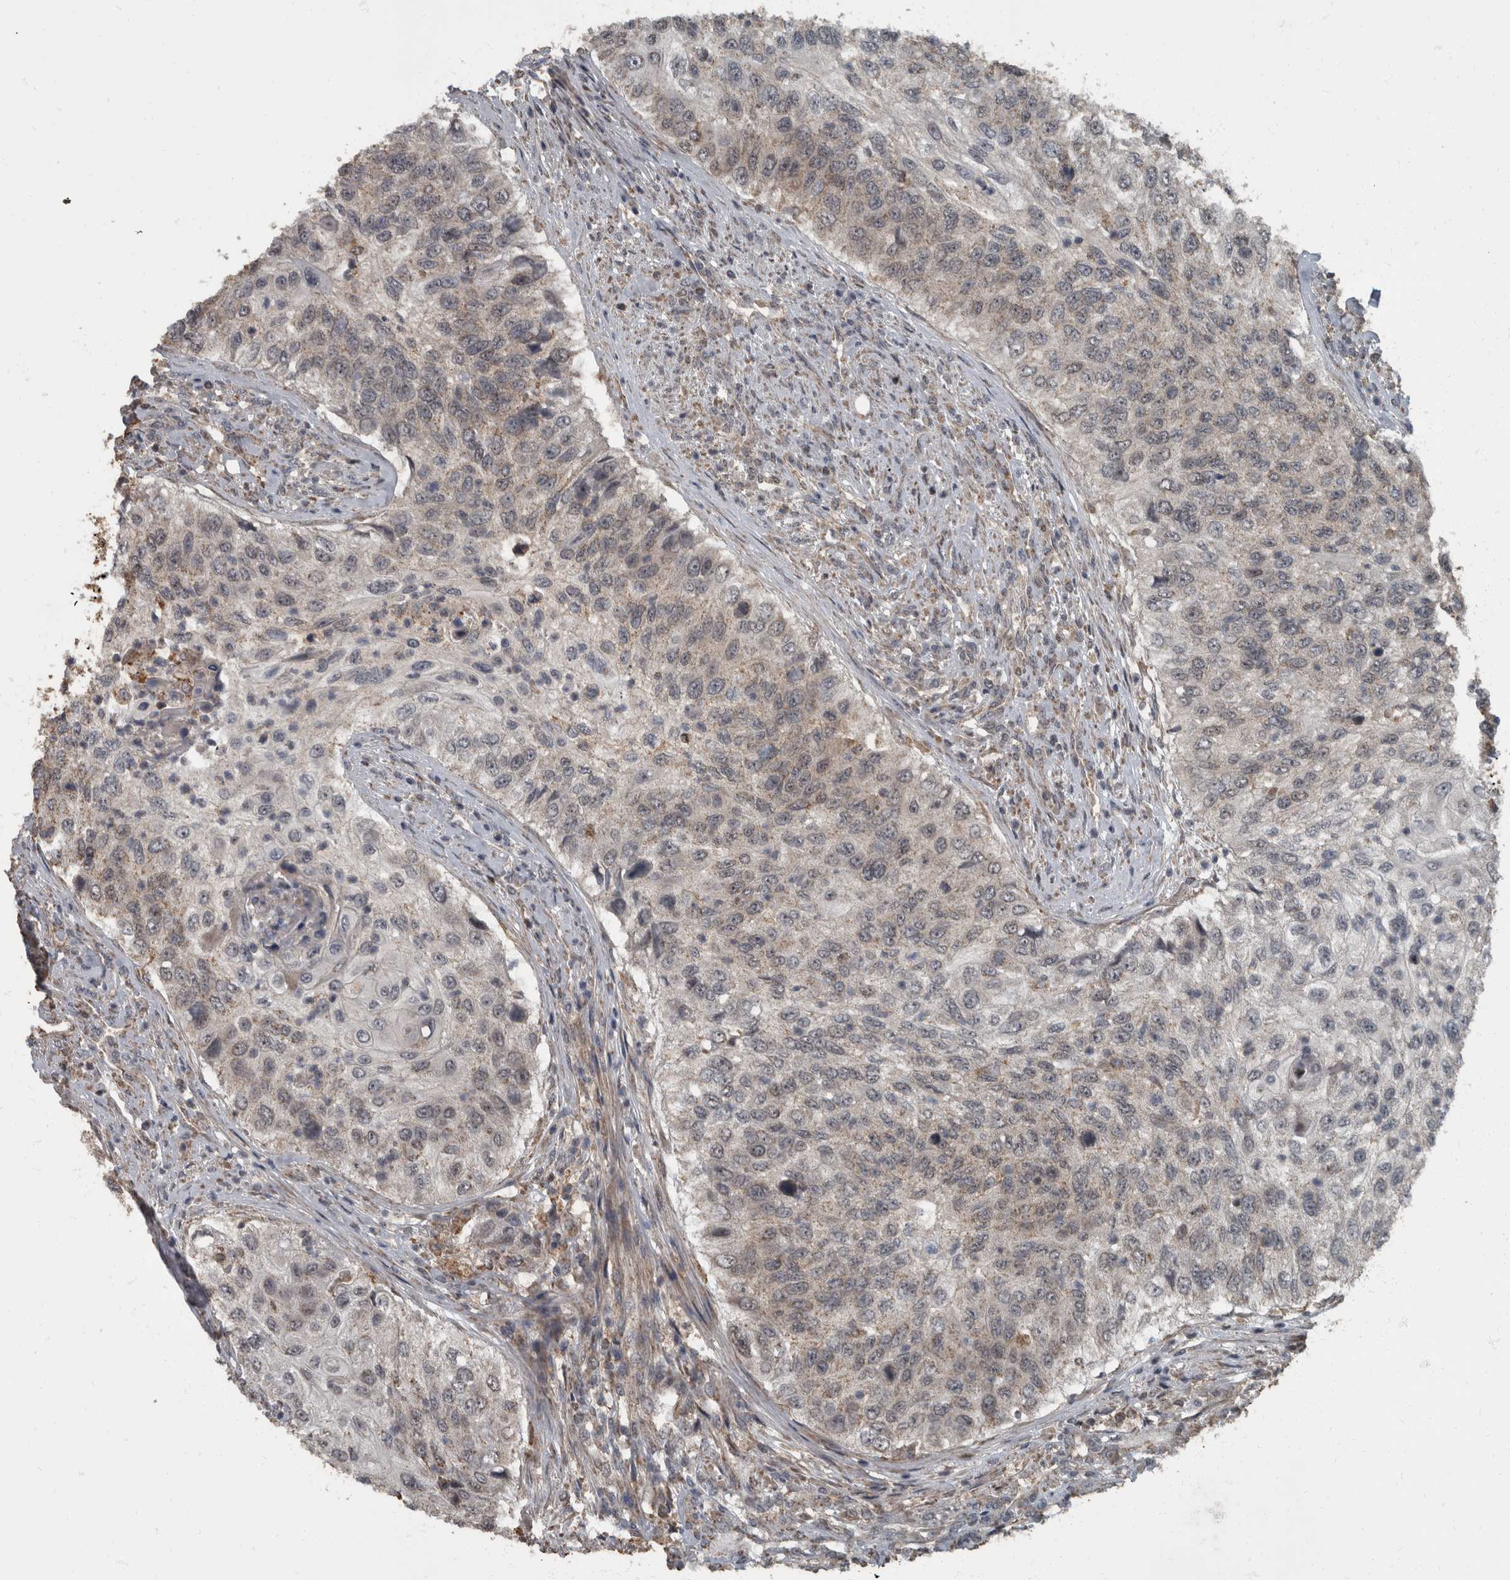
{"staining": {"intensity": "weak", "quantity": "<25%", "location": "cytoplasmic/membranous"}, "tissue": "urothelial cancer", "cell_type": "Tumor cells", "image_type": "cancer", "snomed": [{"axis": "morphology", "description": "Urothelial carcinoma, High grade"}, {"axis": "topography", "description": "Urinary bladder"}], "caption": "This is an IHC image of human urothelial carcinoma (high-grade). There is no expression in tumor cells.", "gene": "RABGGTB", "patient": {"sex": "female", "age": 60}}